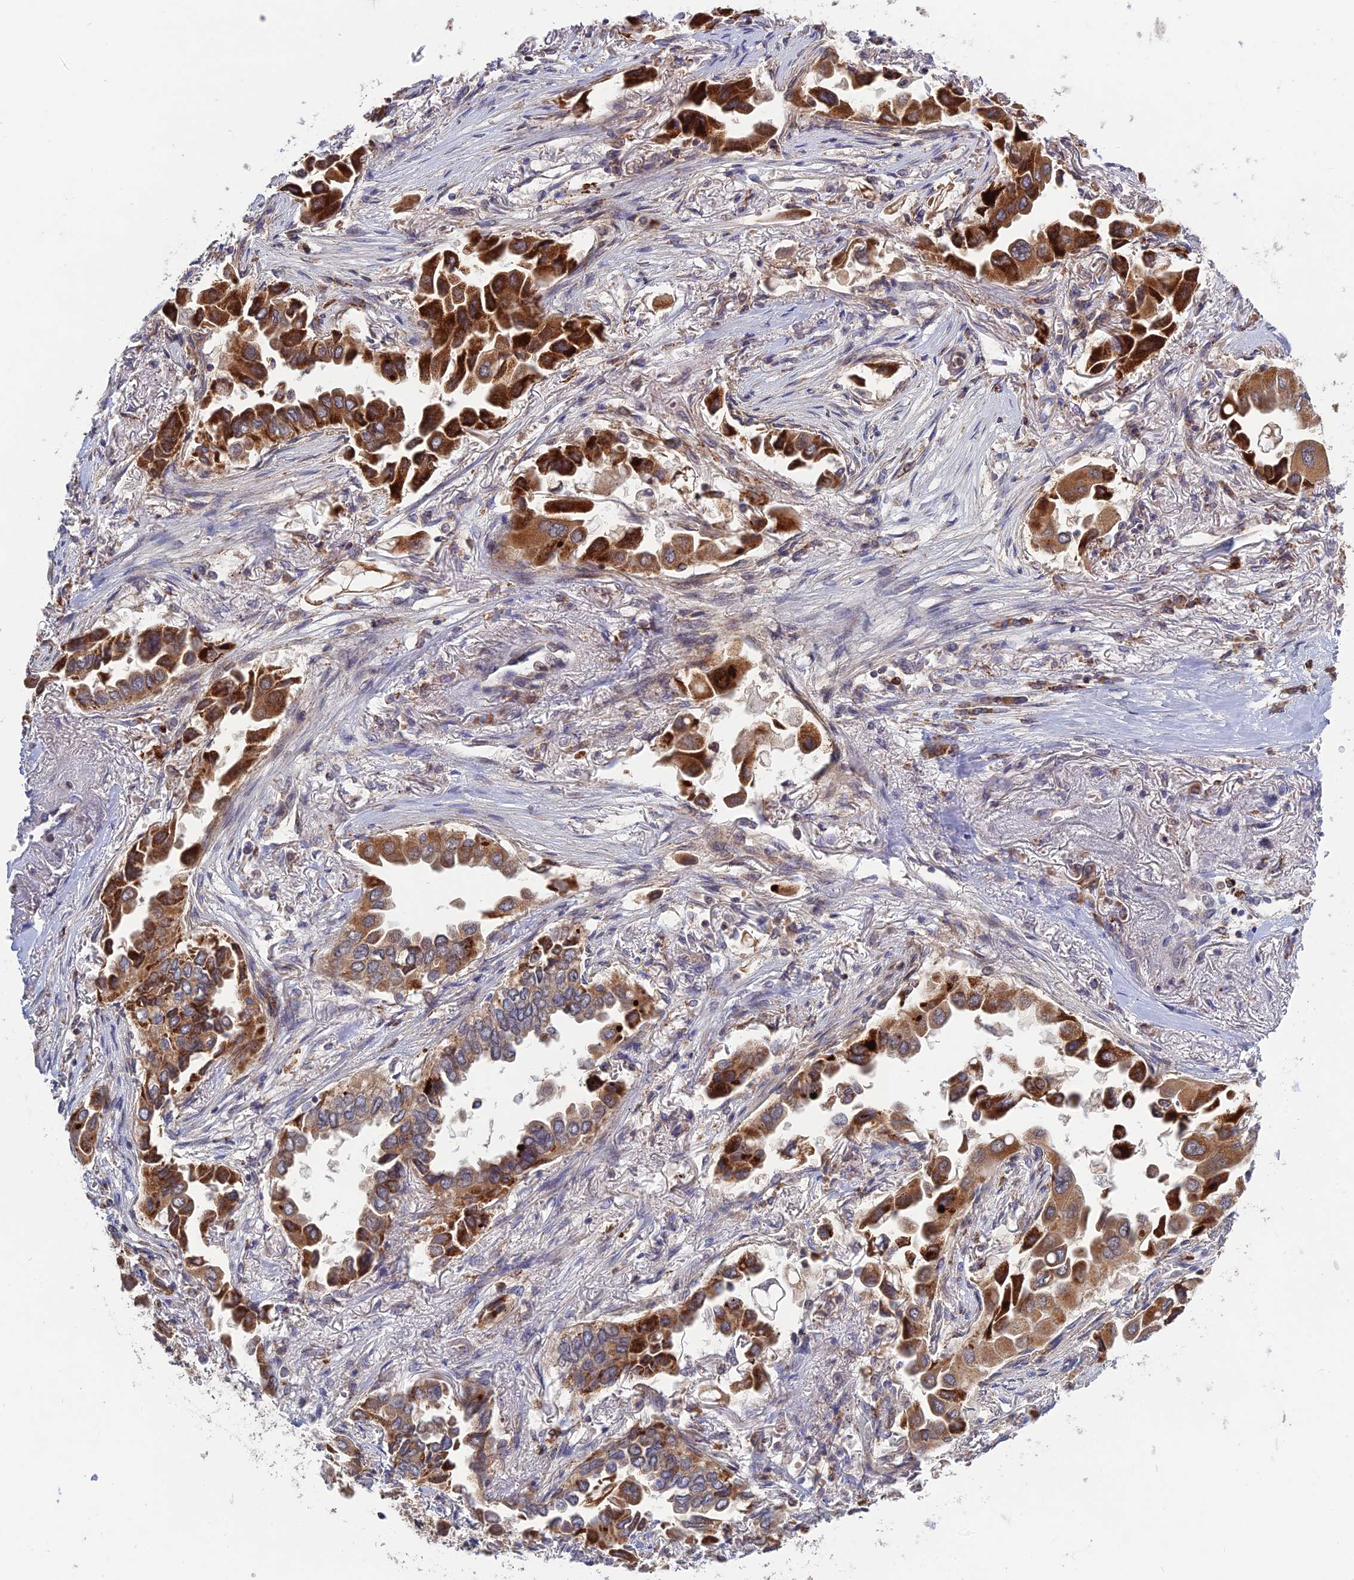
{"staining": {"intensity": "strong", "quantity": "25%-75%", "location": "cytoplasmic/membranous"}, "tissue": "lung cancer", "cell_type": "Tumor cells", "image_type": "cancer", "snomed": [{"axis": "morphology", "description": "Adenocarcinoma, NOS"}, {"axis": "topography", "description": "Lung"}], "caption": "A micrograph showing strong cytoplasmic/membranous positivity in about 25%-75% of tumor cells in lung adenocarcinoma, as visualized by brown immunohistochemical staining.", "gene": "RIC8B", "patient": {"sex": "female", "age": 76}}